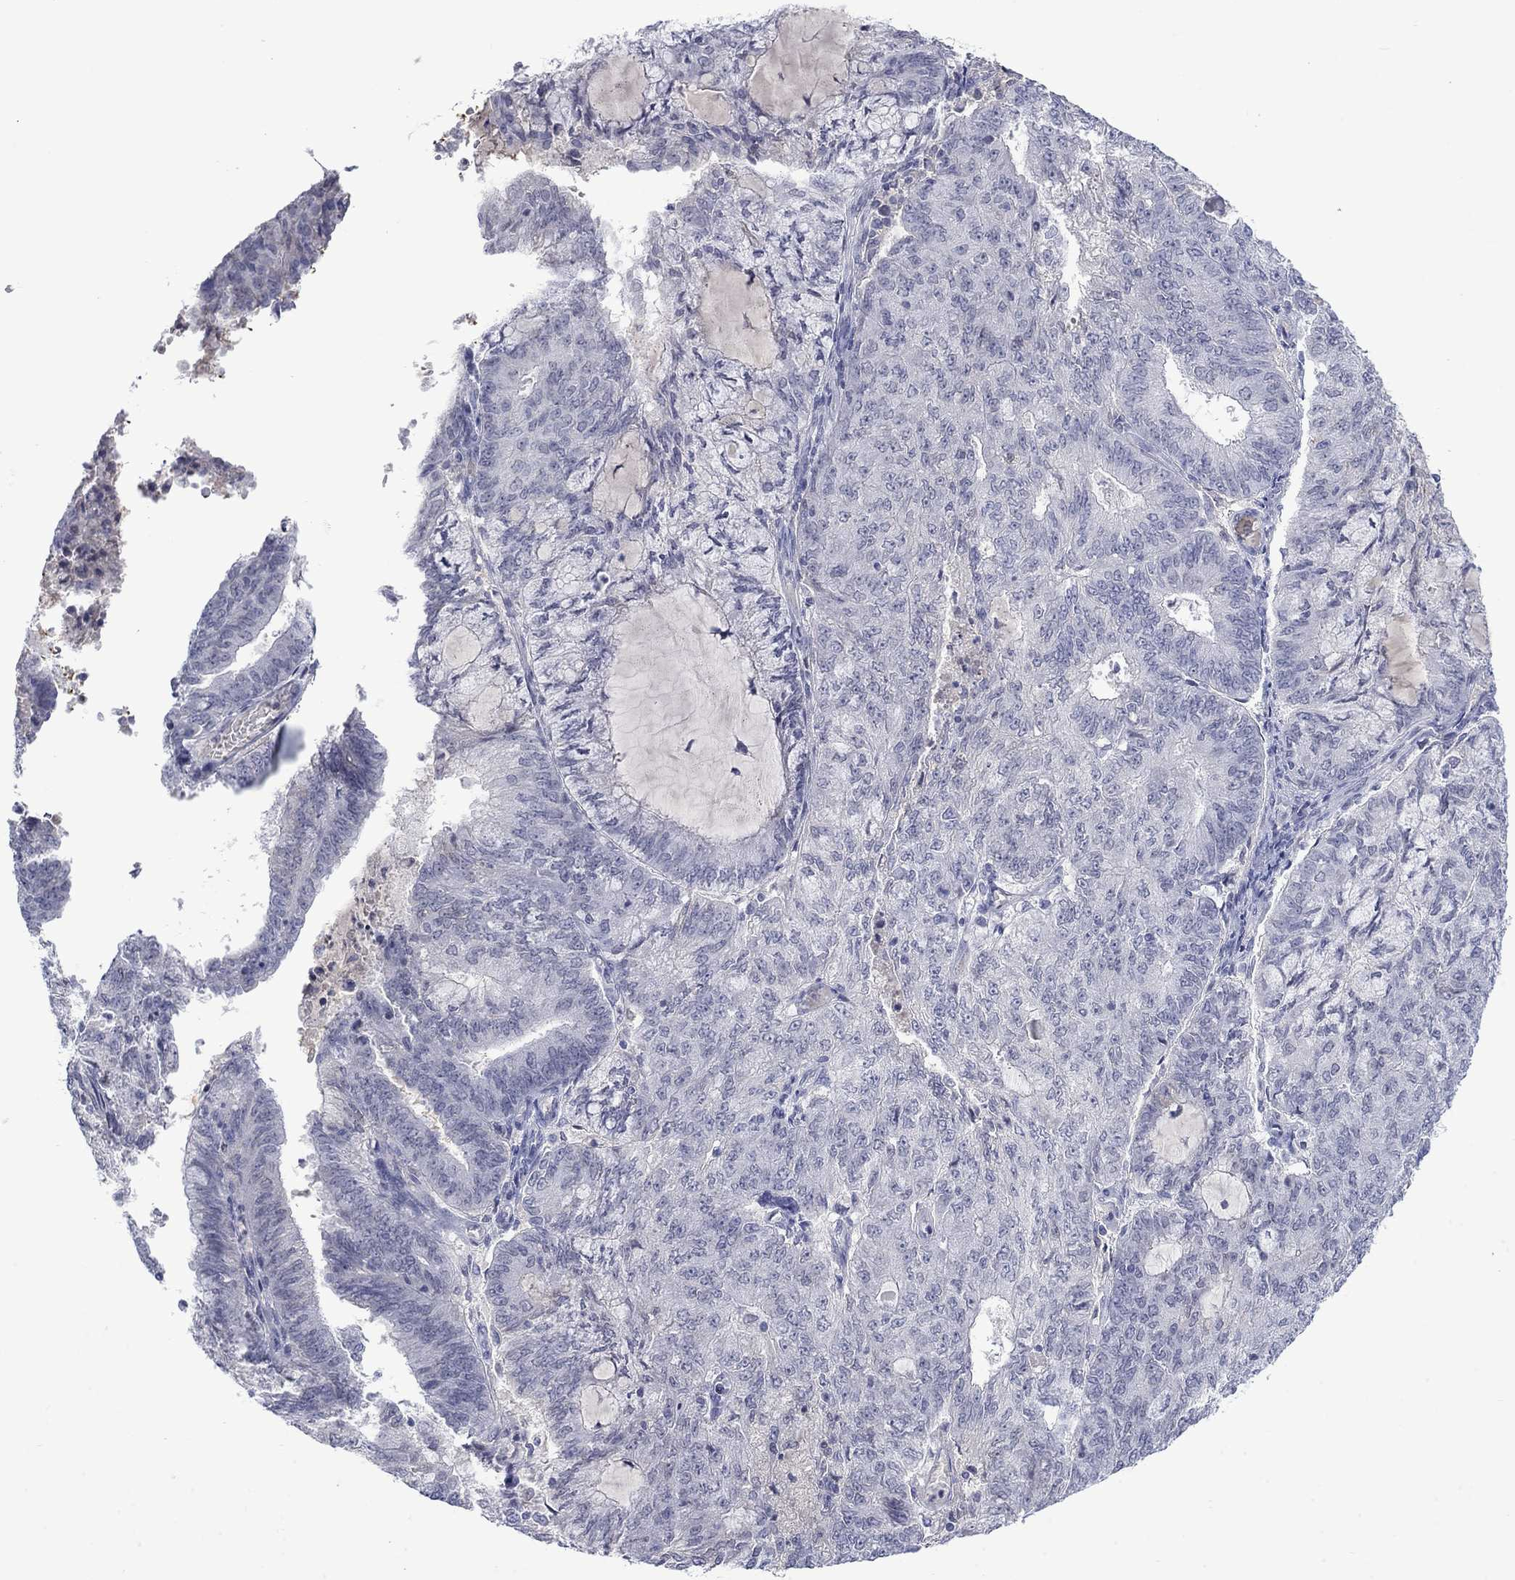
{"staining": {"intensity": "negative", "quantity": "none", "location": "none"}, "tissue": "endometrial cancer", "cell_type": "Tumor cells", "image_type": "cancer", "snomed": [{"axis": "morphology", "description": "Adenocarcinoma, NOS"}, {"axis": "topography", "description": "Endometrium"}], "caption": "Human endometrial cancer (adenocarcinoma) stained for a protein using immunohistochemistry shows no positivity in tumor cells.", "gene": "NSMF", "patient": {"sex": "female", "age": 82}}